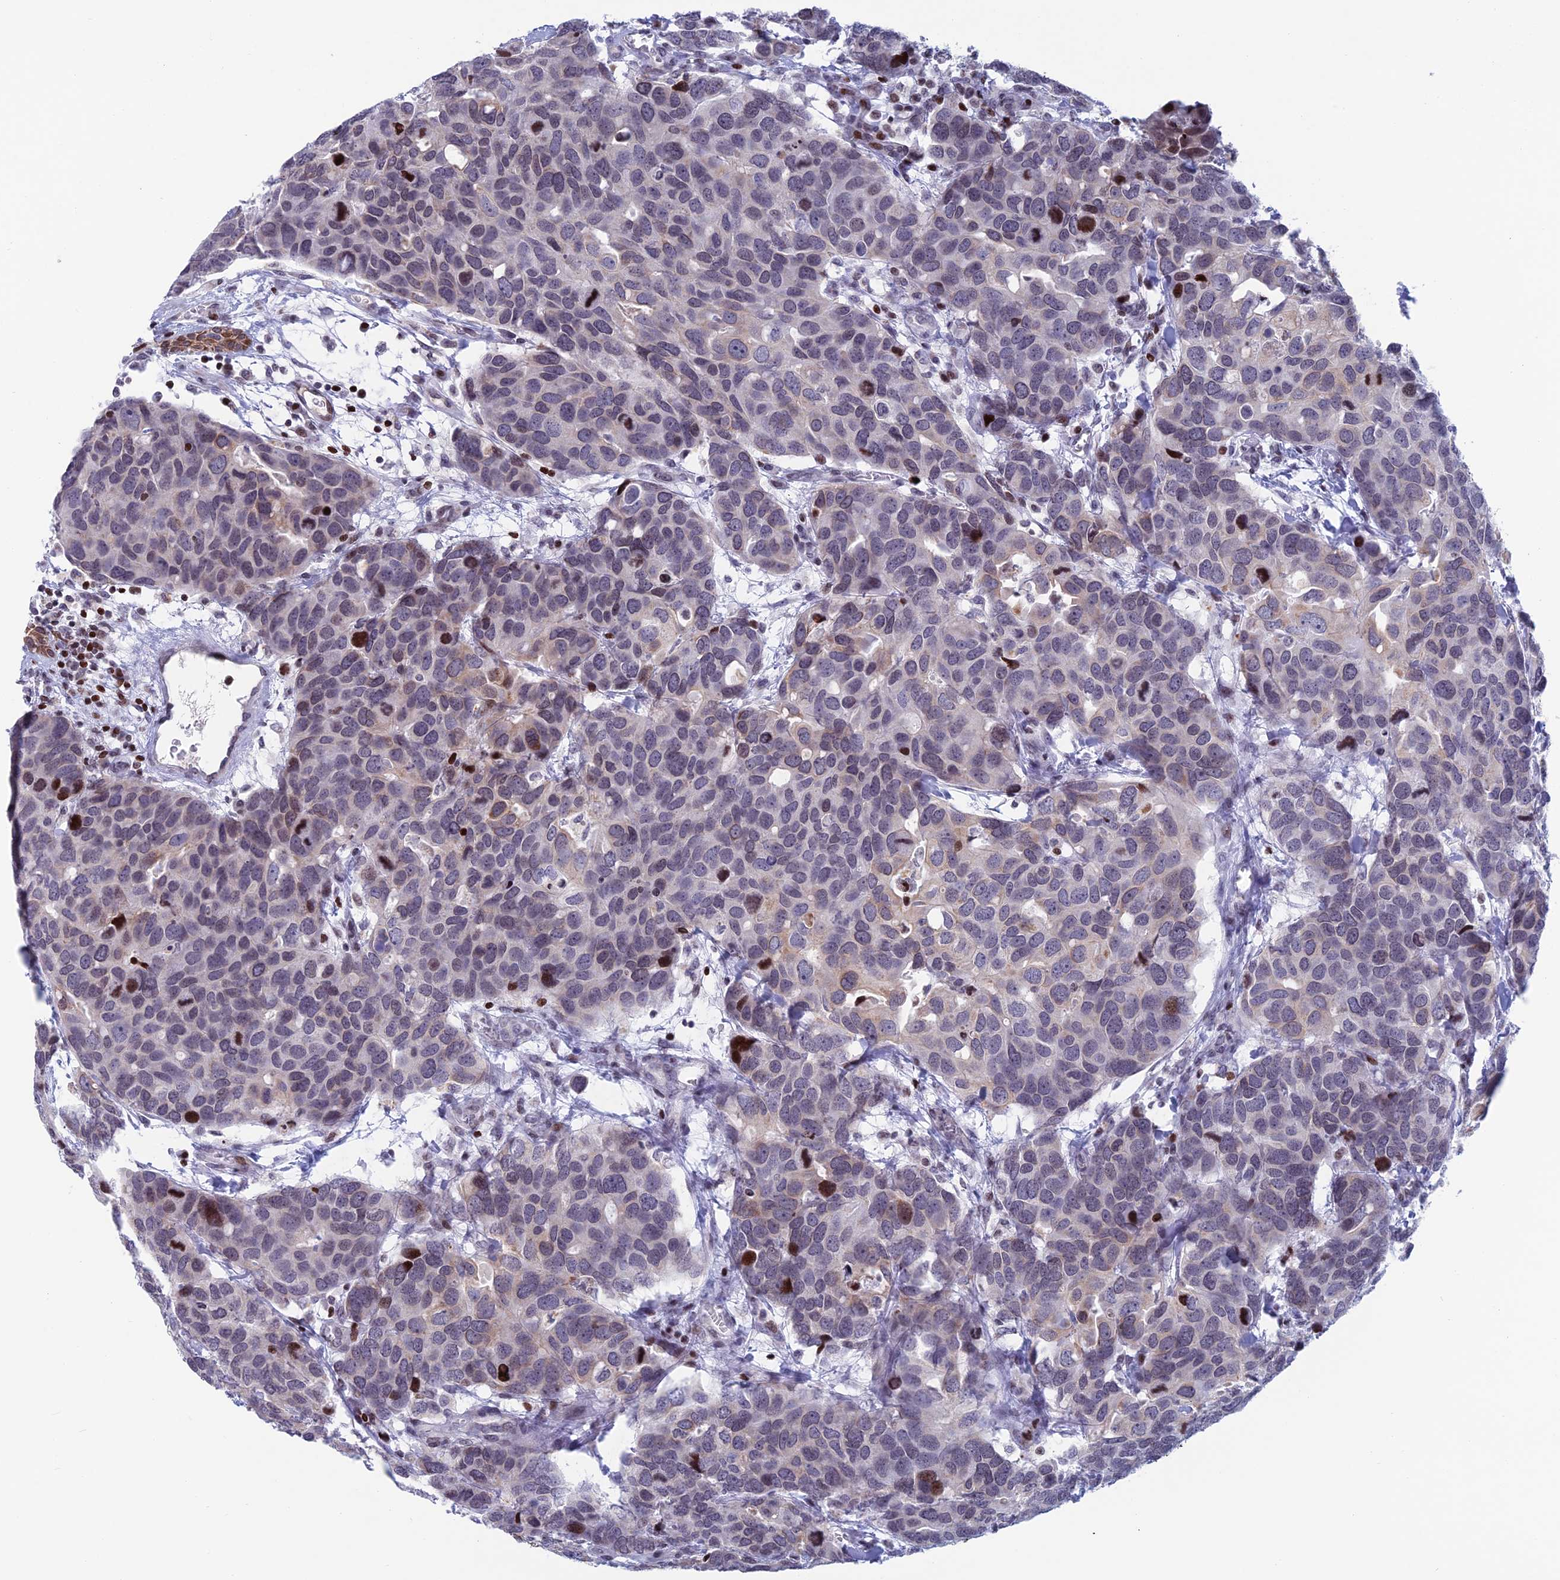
{"staining": {"intensity": "strong", "quantity": "<25%", "location": "nuclear"}, "tissue": "breast cancer", "cell_type": "Tumor cells", "image_type": "cancer", "snomed": [{"axis": "morphology", "description": "Duct carcinoma"}, {"axis": "topography", "description": "Breast"}], "caption": "Breast infiltrating ductal carcinoma tissue exhibits strong nuclear positivity in about <25% of tumor cells", "gene": "AFF3", "patient": {"sex": "female", "age": 83}}